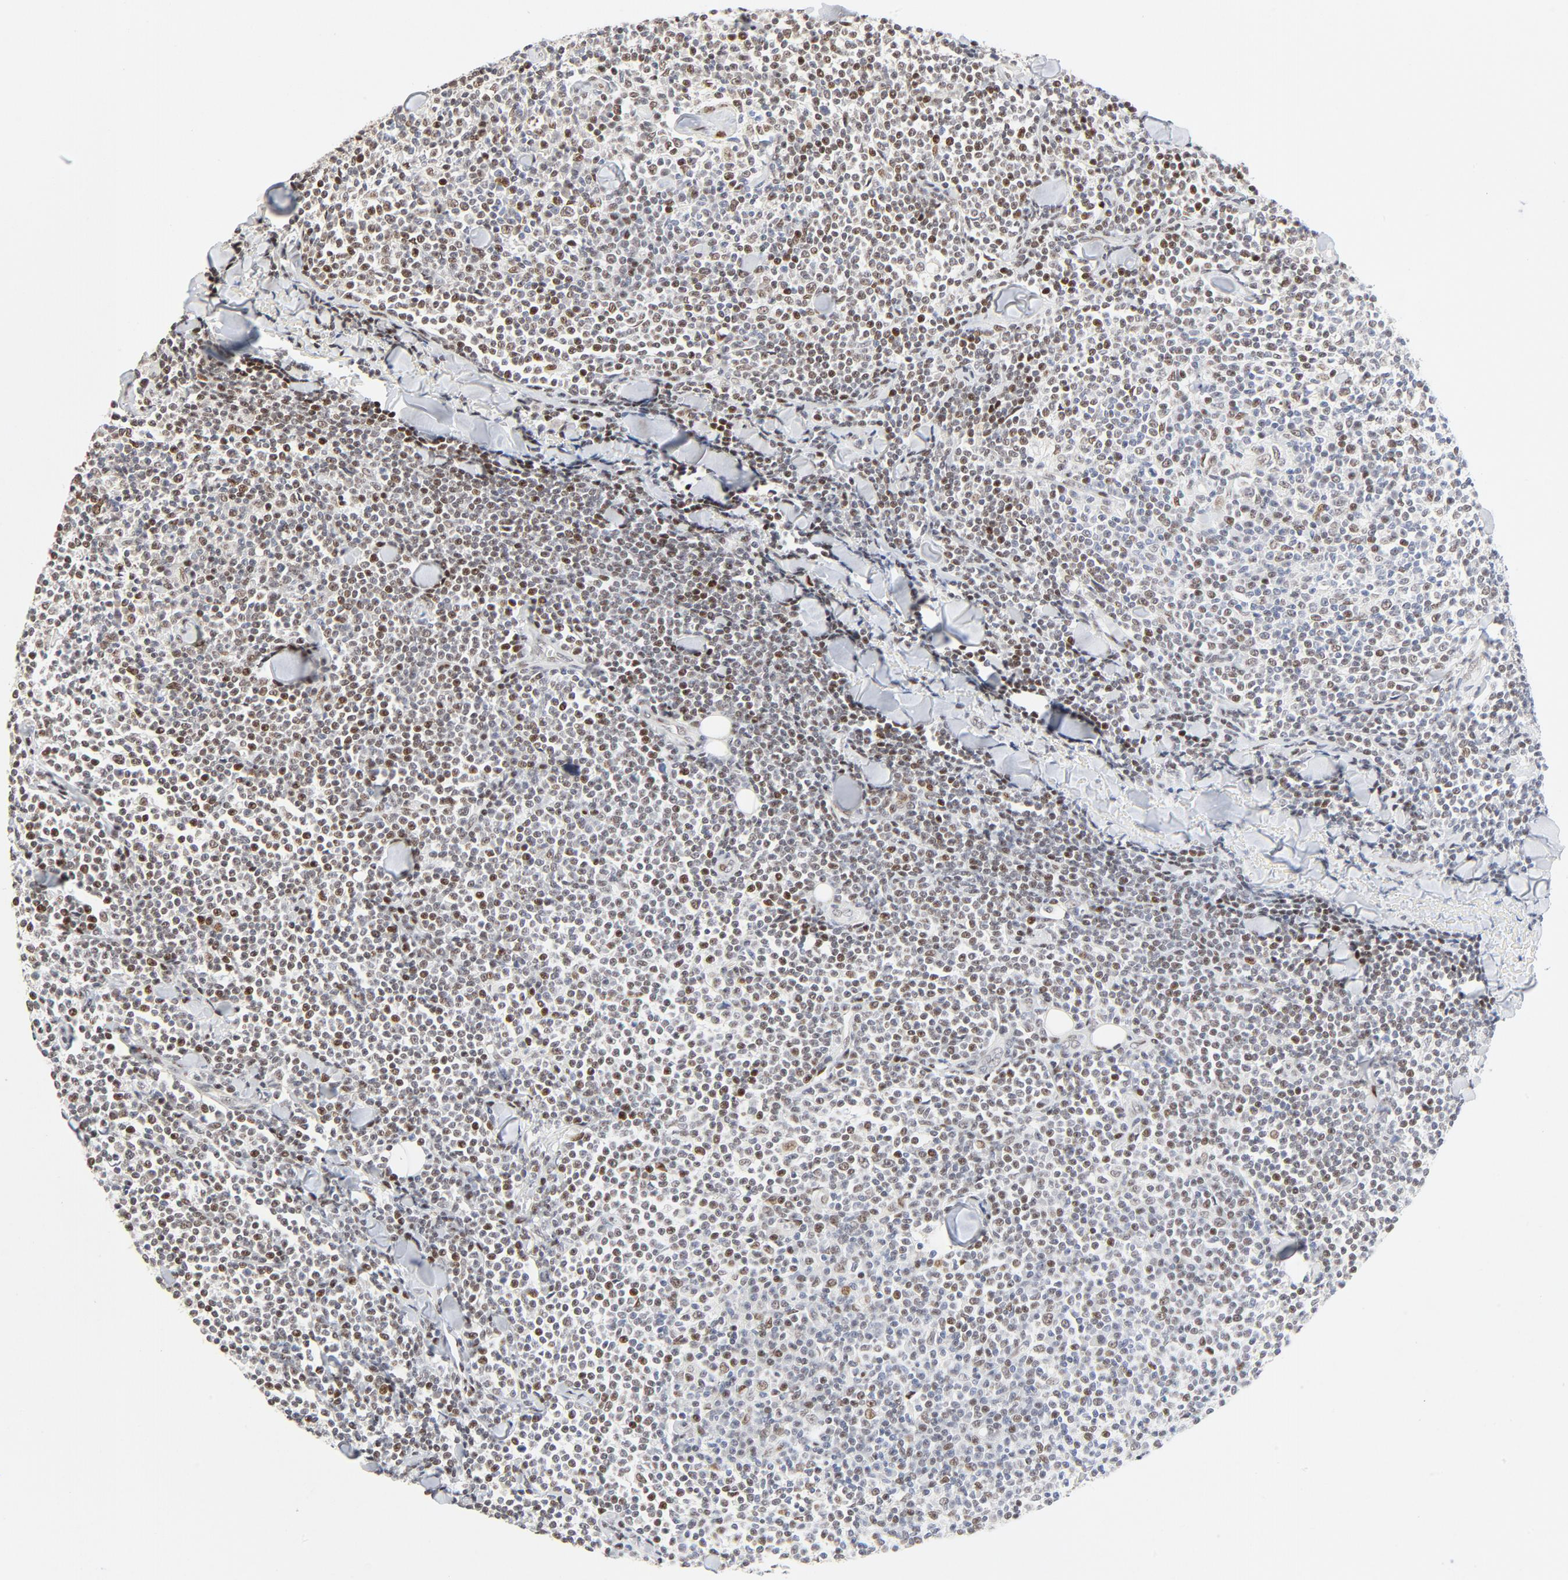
{"staining": {"intensity": "moderate", "quantity": ">75%", "location": "nuclear"}, "tissue": "lymphoma", "cell_type": "Tumor cells", "image_type": "cancer", "snomed": [{"axis": "morphology", "description": "Malignant lymphoma, non-Hodgkin's type, Low grade"}, {"axis": "topography", "description": "Soft tissue"}], "caption": "The image displays immunohistochemical staining of lymphoma. There is moderate nuclear positivity is present in about >75% of tumor cells.", "gene": "GTF2I", "patient": {"sex": "male", "age": 92}}